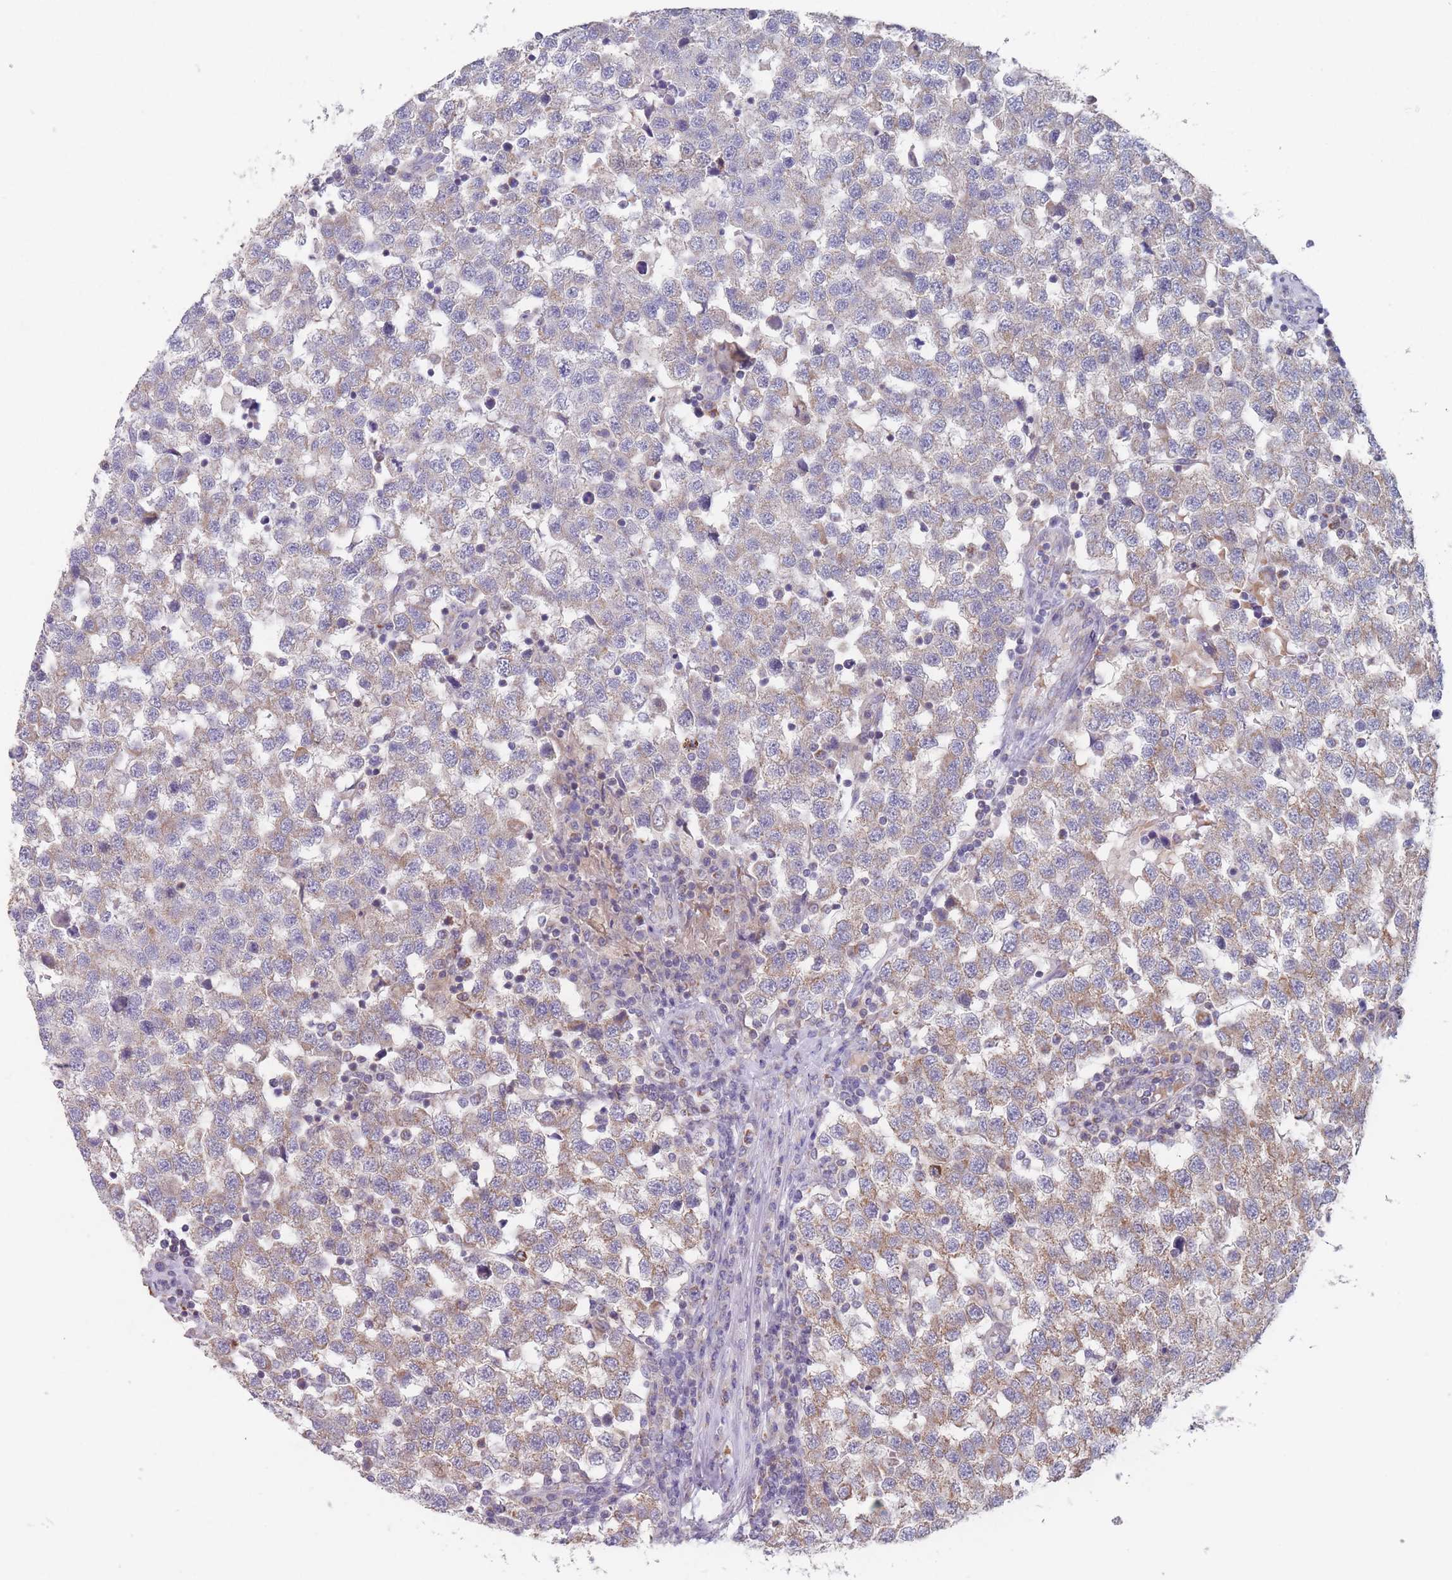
{"staining": {"intensity": "moderate", "quantity": "25%-75%", "location": "cytoplasmic/membranous"}, "tissue": "testis cancer", "cell_type": "Tumor cells", "image_type": "cancer", "snomed": [{"axis": "morphology", "description": "Seminoma, NOS"}, {"axis": "topography", "description": "Testis"}], "caption": "This image demonstrates testis cancer (seminoma) stained with IHC to label a protein in brown. The cytoplasmic/membranous of tumor cells show moderate positivity for the protein. Nuclei are counter-stained blue.", "gene": "PEX7", "patient": {"sex": "male", "age": 34}}